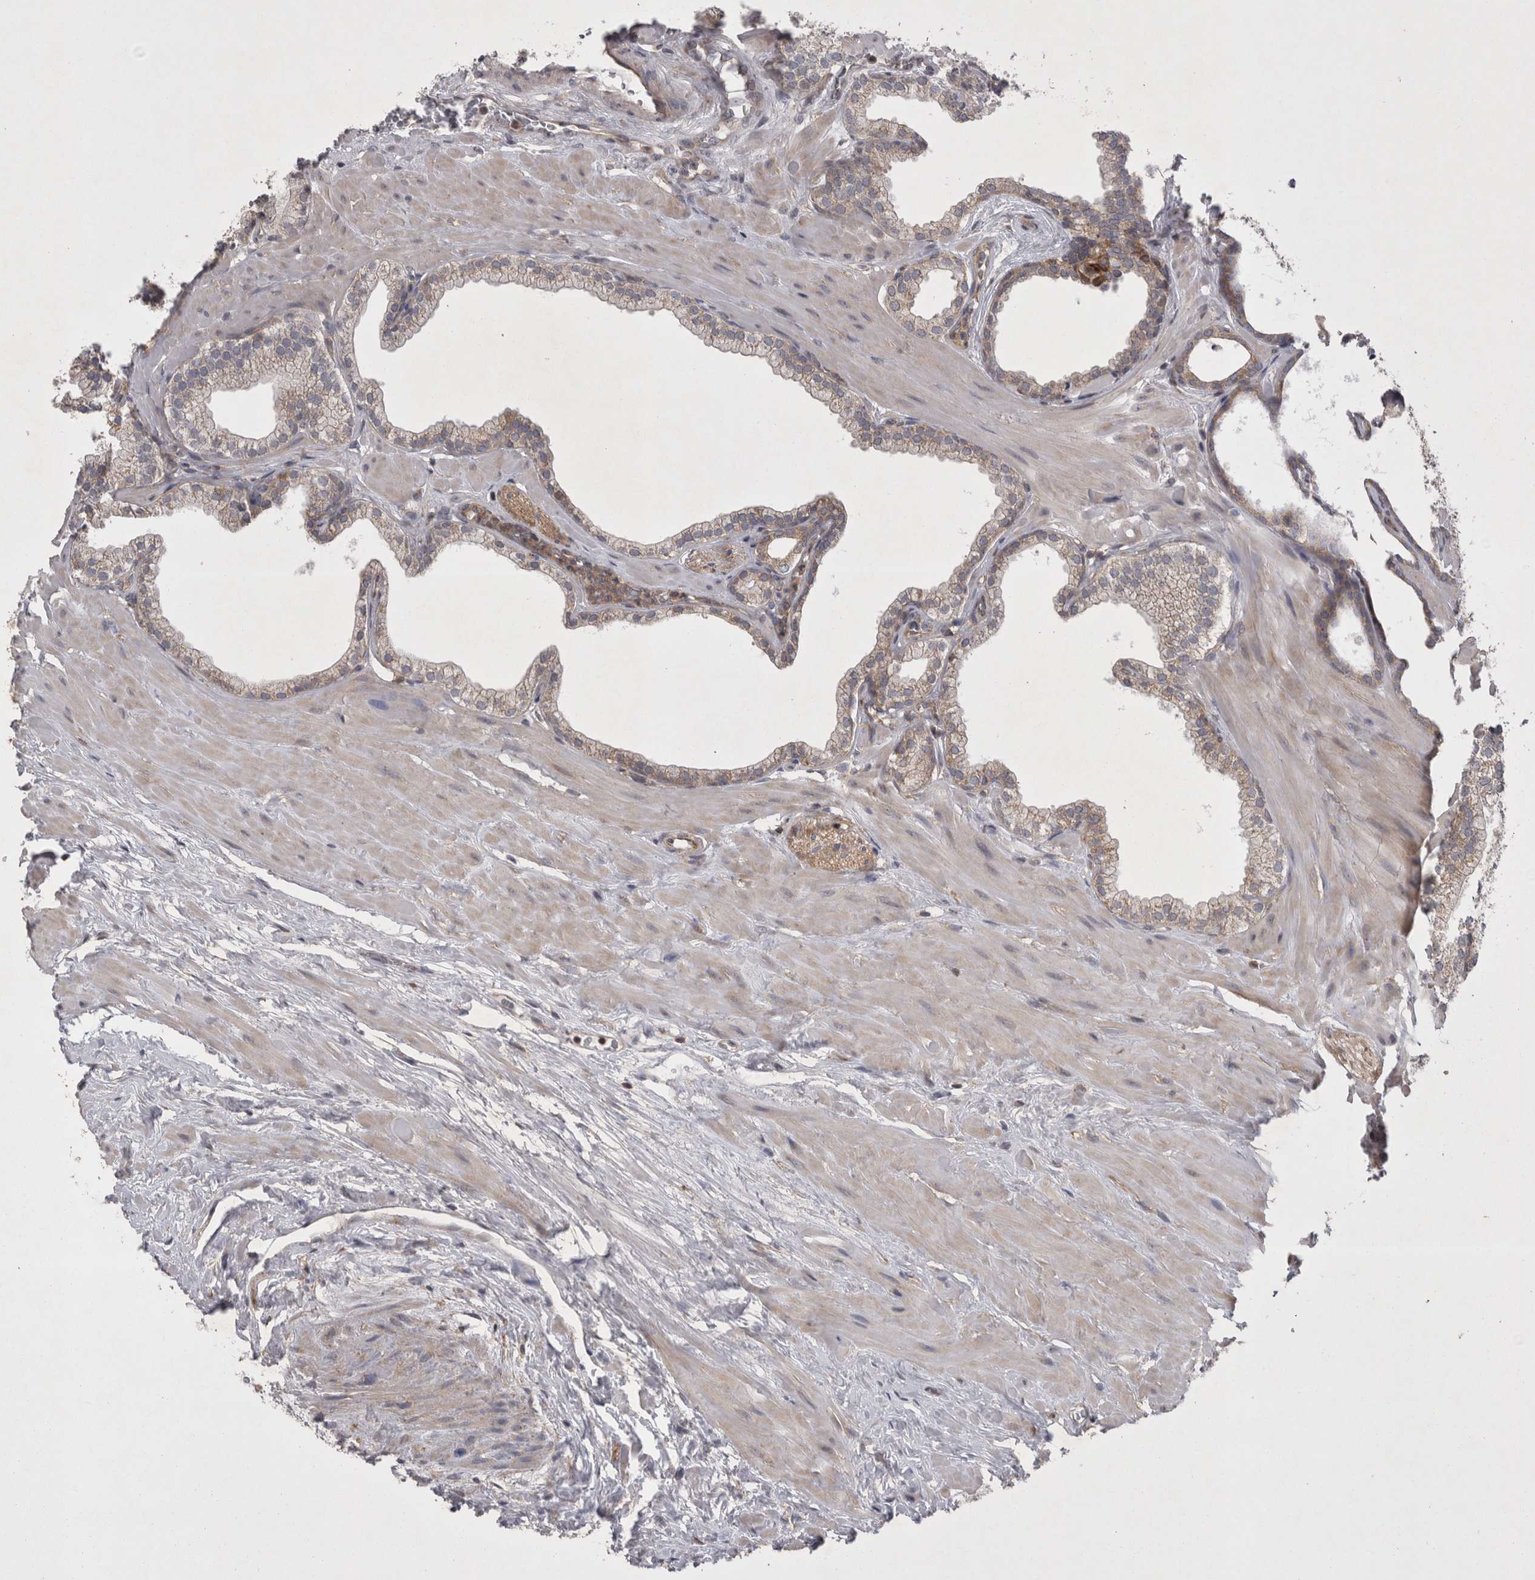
{"staining": {"intensity": "moderate", "quantity": "25%-75%", "location": "cytoplasmic/membranous"}, "tissue": "prostate", "cell_type": "Glandular cells", "image_type": "normal", "snomed": [{"axis": "morphology", "description": "Normal tissue, NOS"}, {"axis": "morphology", "description": "Urothelial carcinoma, Low grade"}, {"axis": "topography", "description": "Urinary bladder"}, {"axis": "topography", "description": "Prostate"}], "caption": "Human prostate stained with a protein marker exhibits moderate staining in glandular cells.", "gene": "TSPOAP1", "patient": {"sex": "male", "age": 60}}